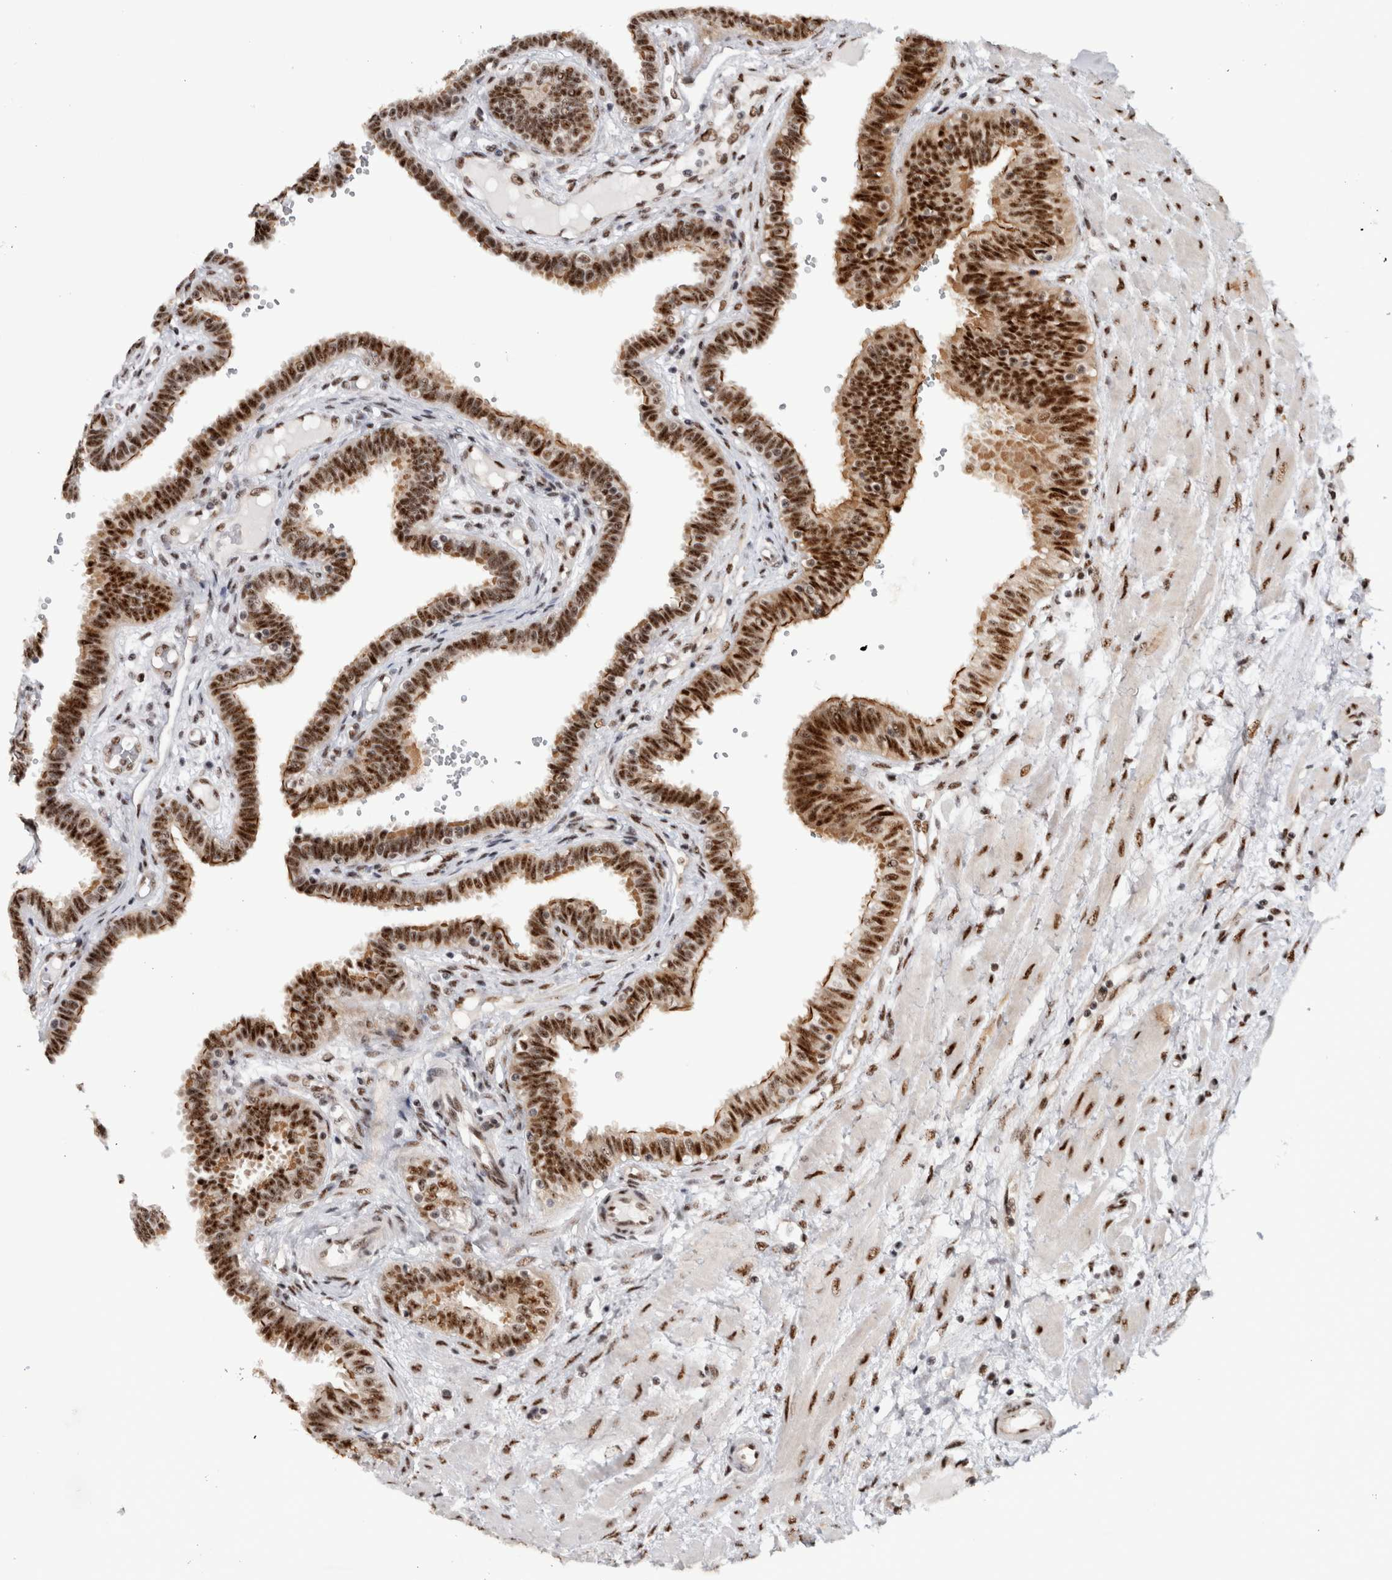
{"staining": {"intensity": "strong", "quantity": ">75%", "location": "cytoplasmic/membranous,nuclear"}, "tissue": "fallopian tube", "cell_type": "Glandular cells", "image_type": "normal", "snomed": [{"axis": "morphology", "description": "Normal tissue, NOS"}, {"axis": "topography", "description": "Fallopian tube"}], "caption": "Glandular cells show strong cytoplasmic/membranous,nuclear expression in about >75% of cells in normal fallopian tube.", "gene": "MKNK1", "patient": {"sex": "female", "age": 32}}